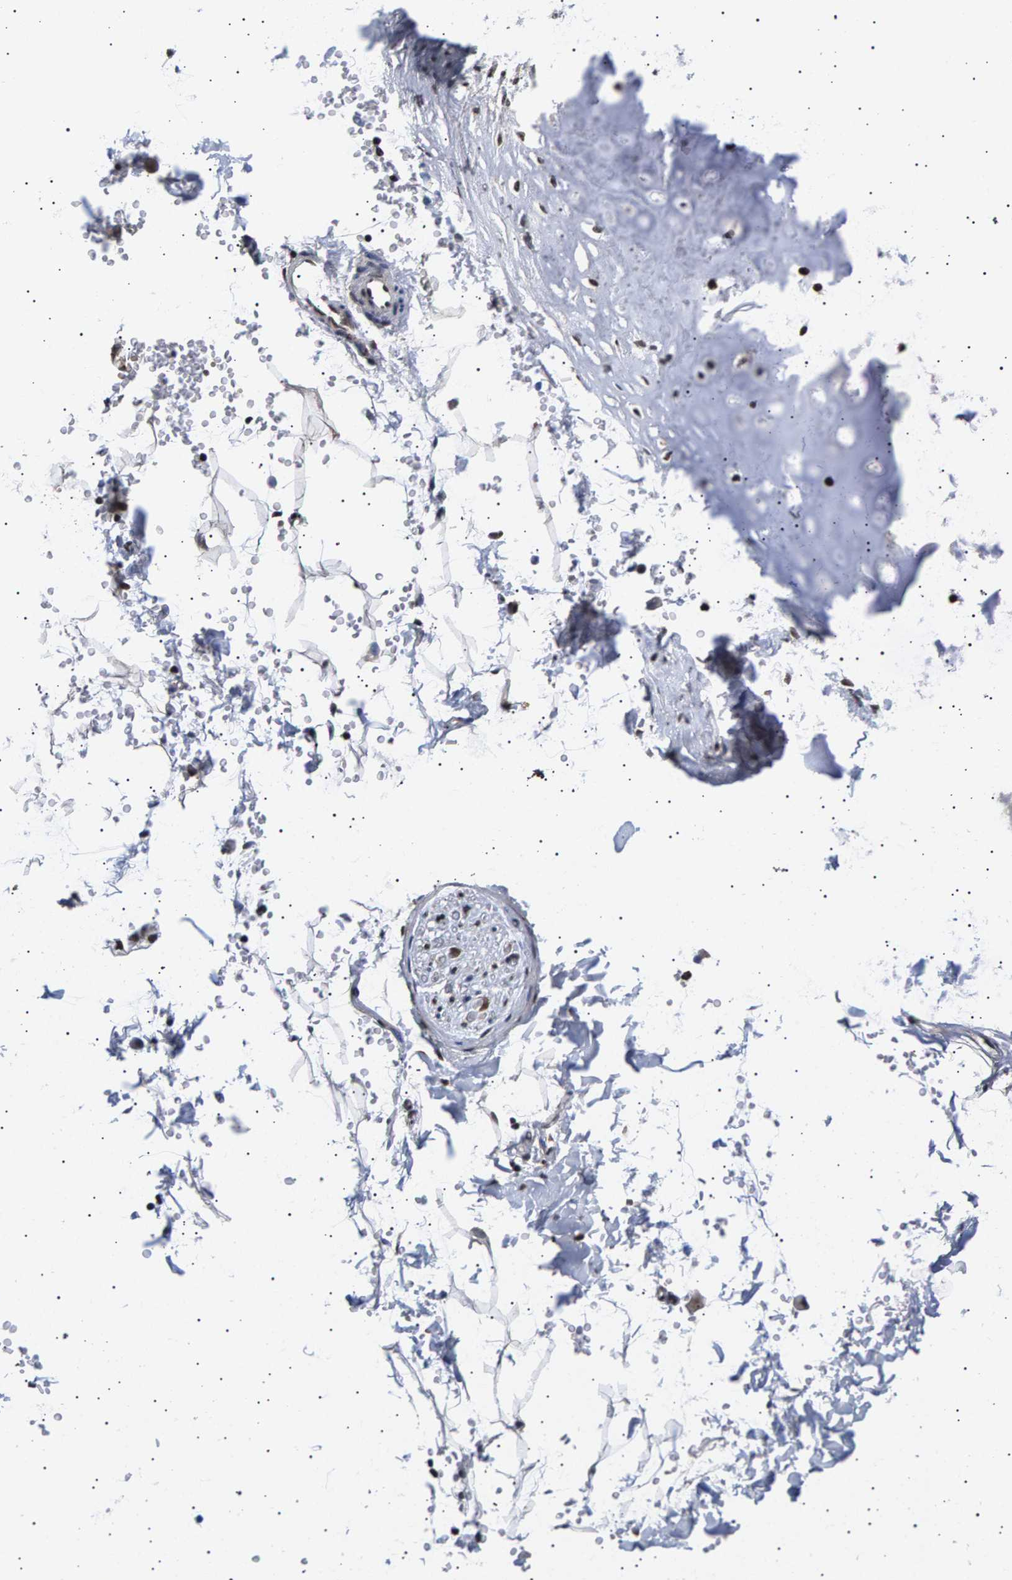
{"staining": {"intensity": "moderate", "quantity": ">75%", "location": "nuclear"}, "tissue": "adipose tissue", "cell_type": "Adipocytes", "image_type": "normal", "snomed": [{"axis": "morphology", "description": "Normal tissue, NOS"}, {"axis": "topography", "description": "Cartilage tissue"}, {"axis": "topography", "description": "Bronchus"}], "caption": "An image of adipose tissue stained for a protein demonstrates moderate nuclear brown staining in adipocytes.", "gene": "ANKRD40", "patient": {"sex": "female", "age": 73}}